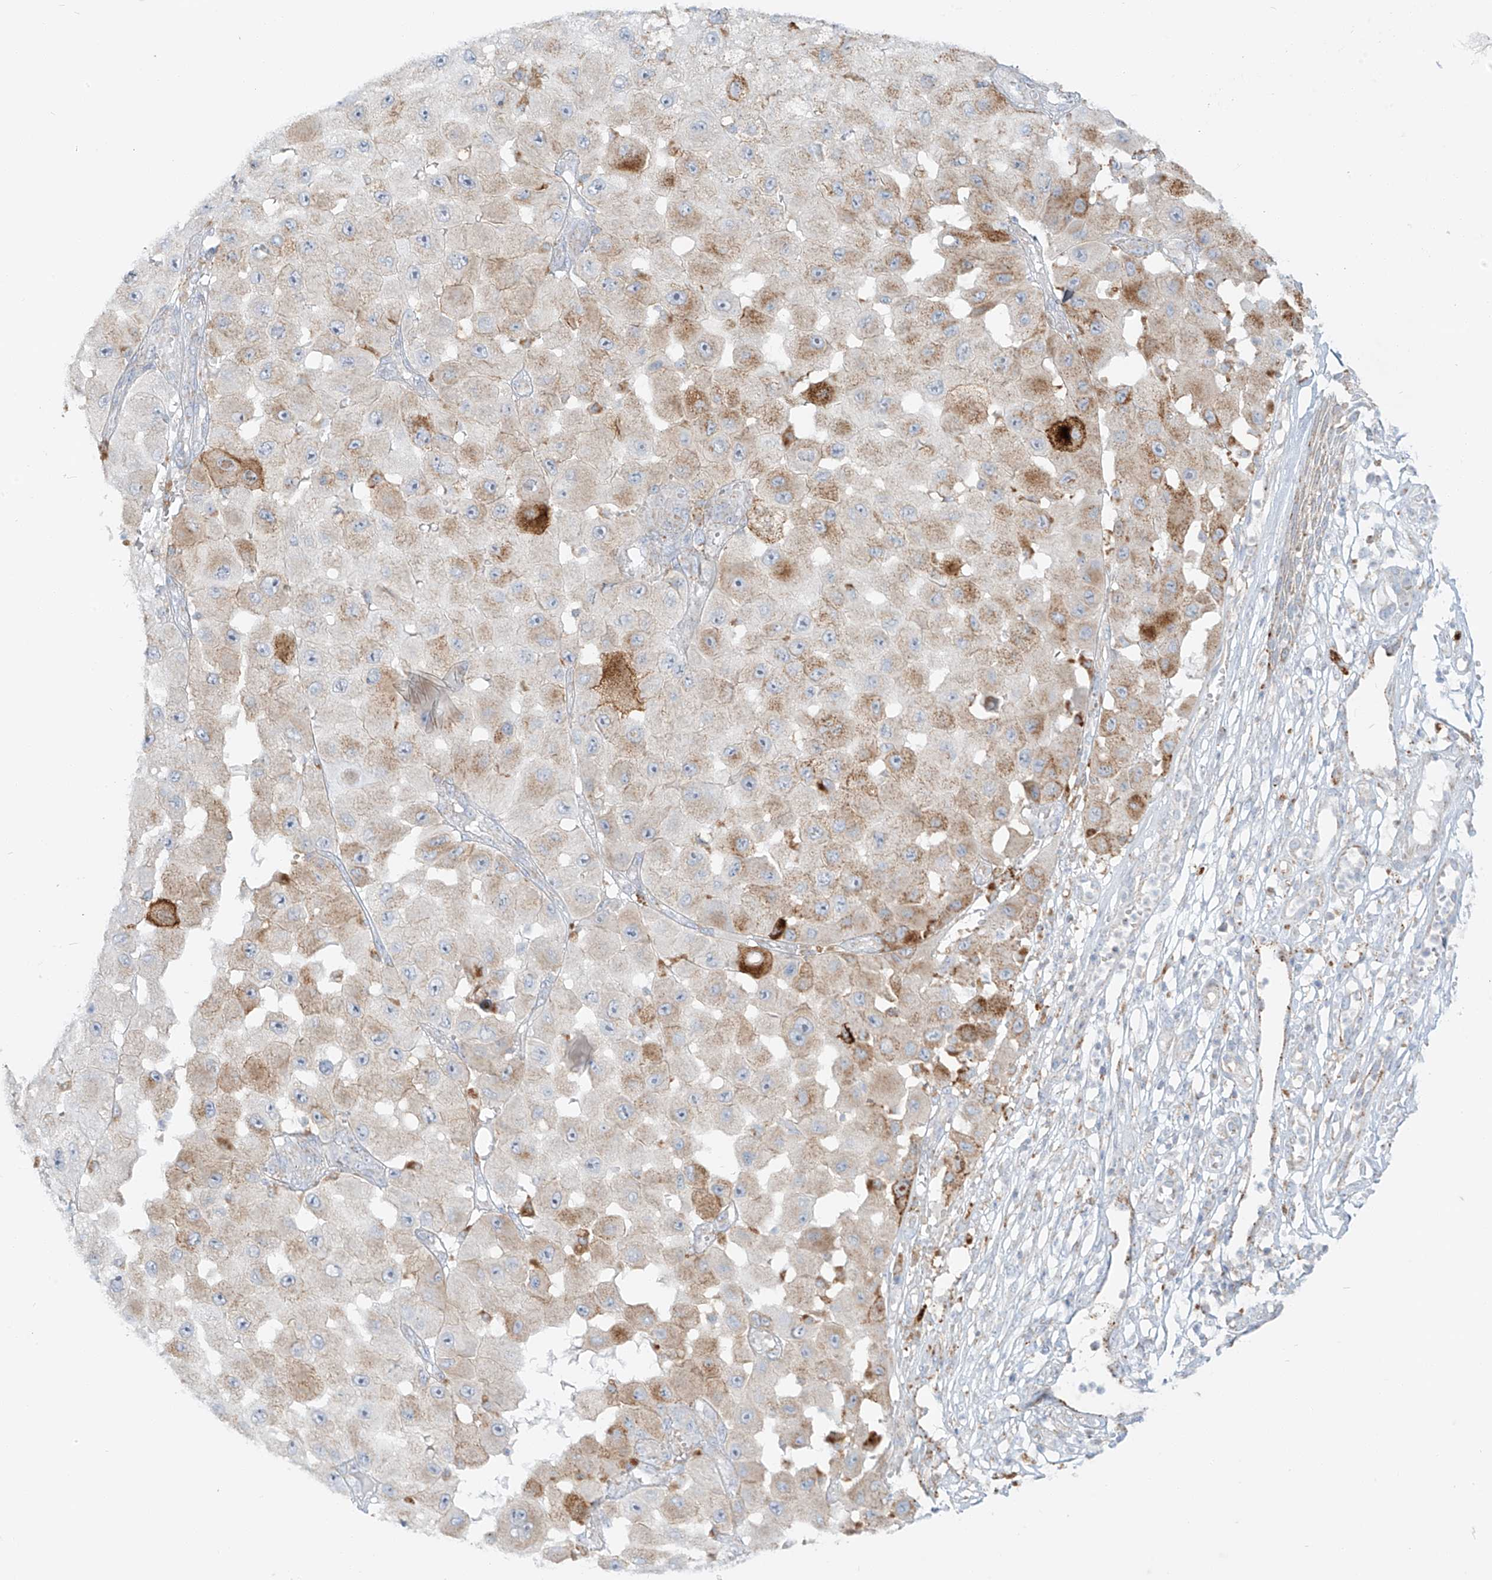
{"staining": {"intensity": "moderate", "quantity": "<25%", "location": "cytoplasmic/membranous"}, "tissue": "melanoma", "cell_type": "Tumor cells", "image_type": "cancer", "snomed": [{"axis": "morphology", "description": "Malignant melanoma, NOS"}, {"axis": "topography", "description": "Skin"}], "caption": "A low amount of moderate cytoplasmic/membranous expression is identified in approximately <25% of tumor cells in malignant melanoma tissue. (brown staining indicates protein expression, while blue staining denotes nuclei).", "gene": "SLC35F6", "patient": {"sex": "female", "age": 81}}